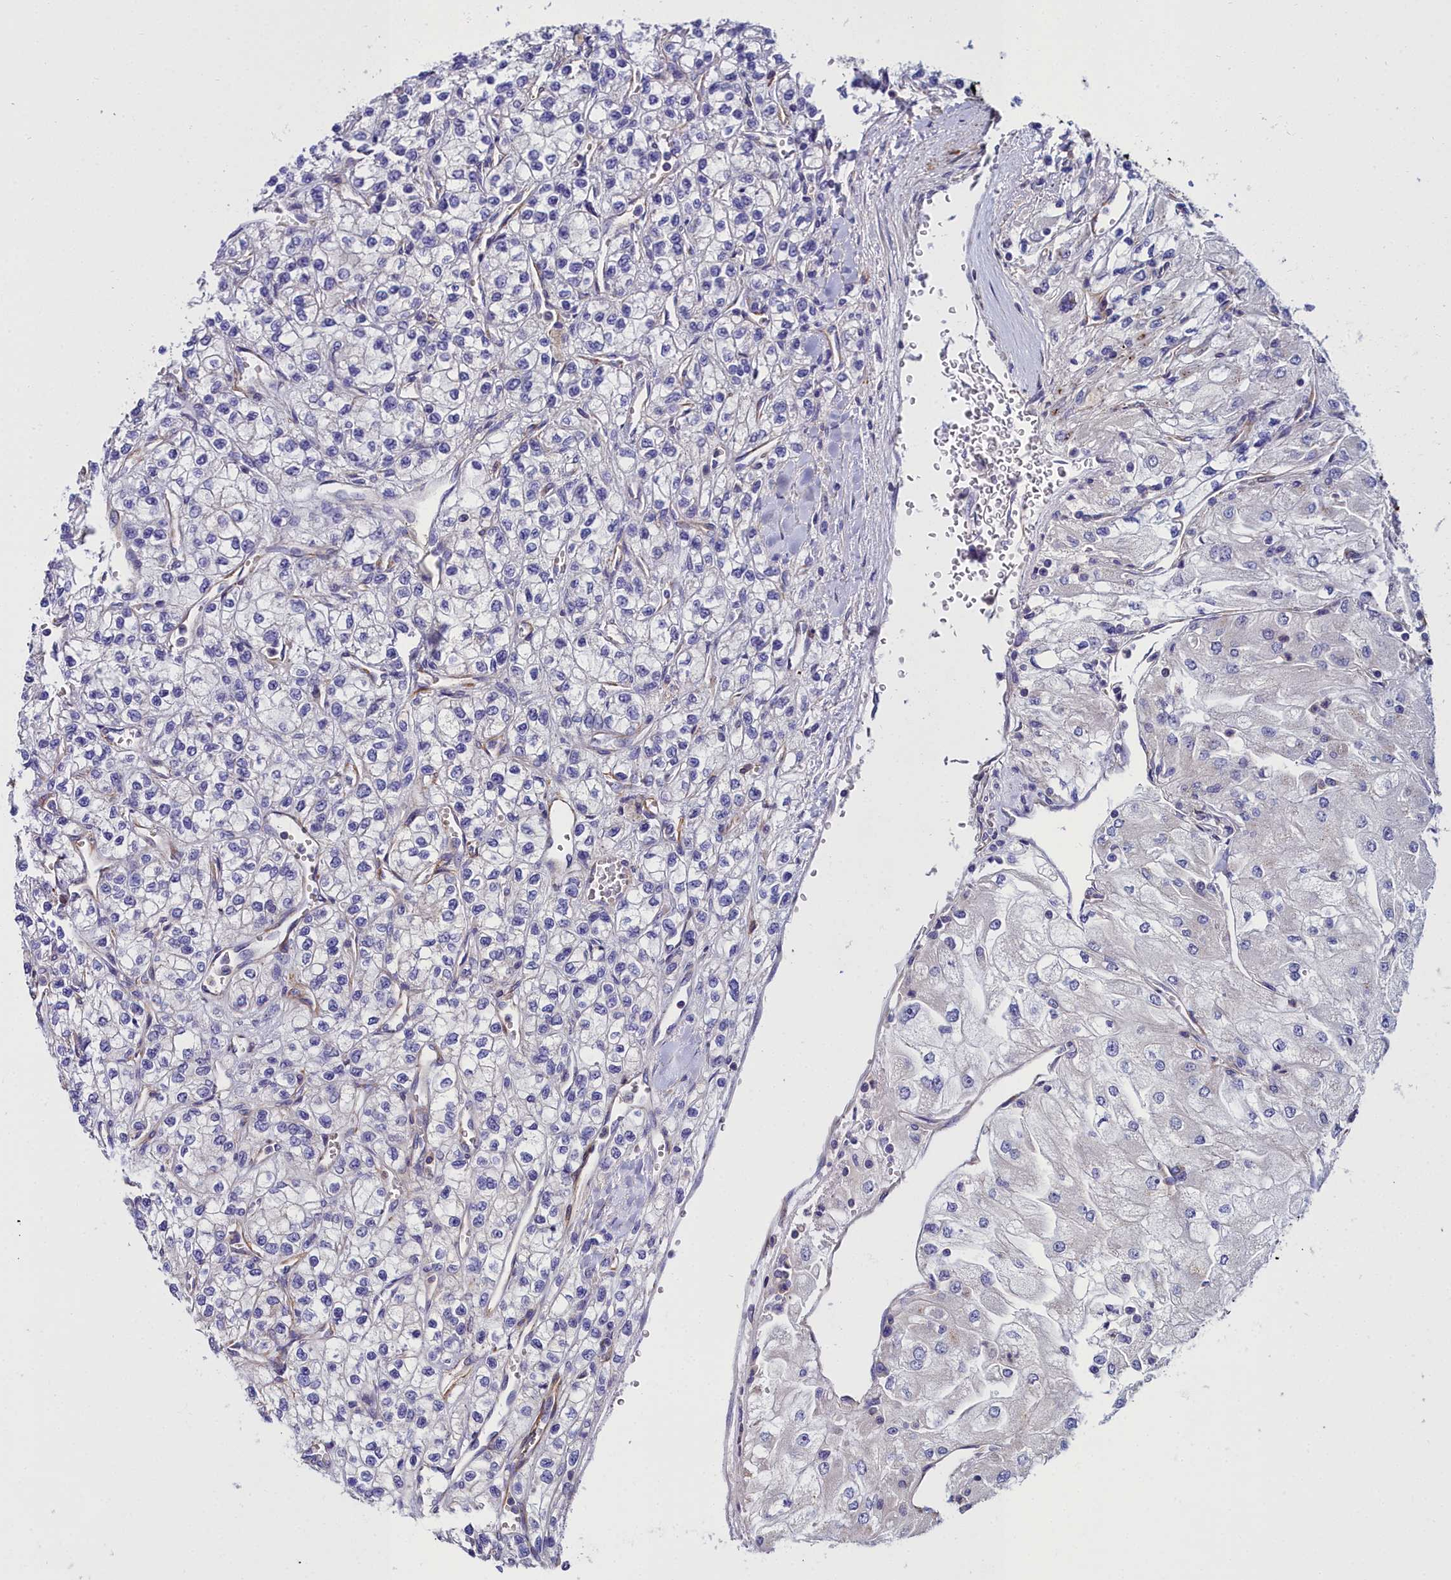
{"staining": {"intensity": "negative", "quantity": "none", "location": "none"}, "tissue": "renal cancer", "cell_type": "Tumor cells", "image_type": "cancer", "snomed": [{"axis": "morphology", "description": "Adenocarcinoma, NOS"}, {"axis": "topography", "description": "Kidney"}], "caption": "Tumor cells show no significant protein expression in renal cancer.", "gene": "FADS3", "patient": {"sex": "male", "age": 80}}